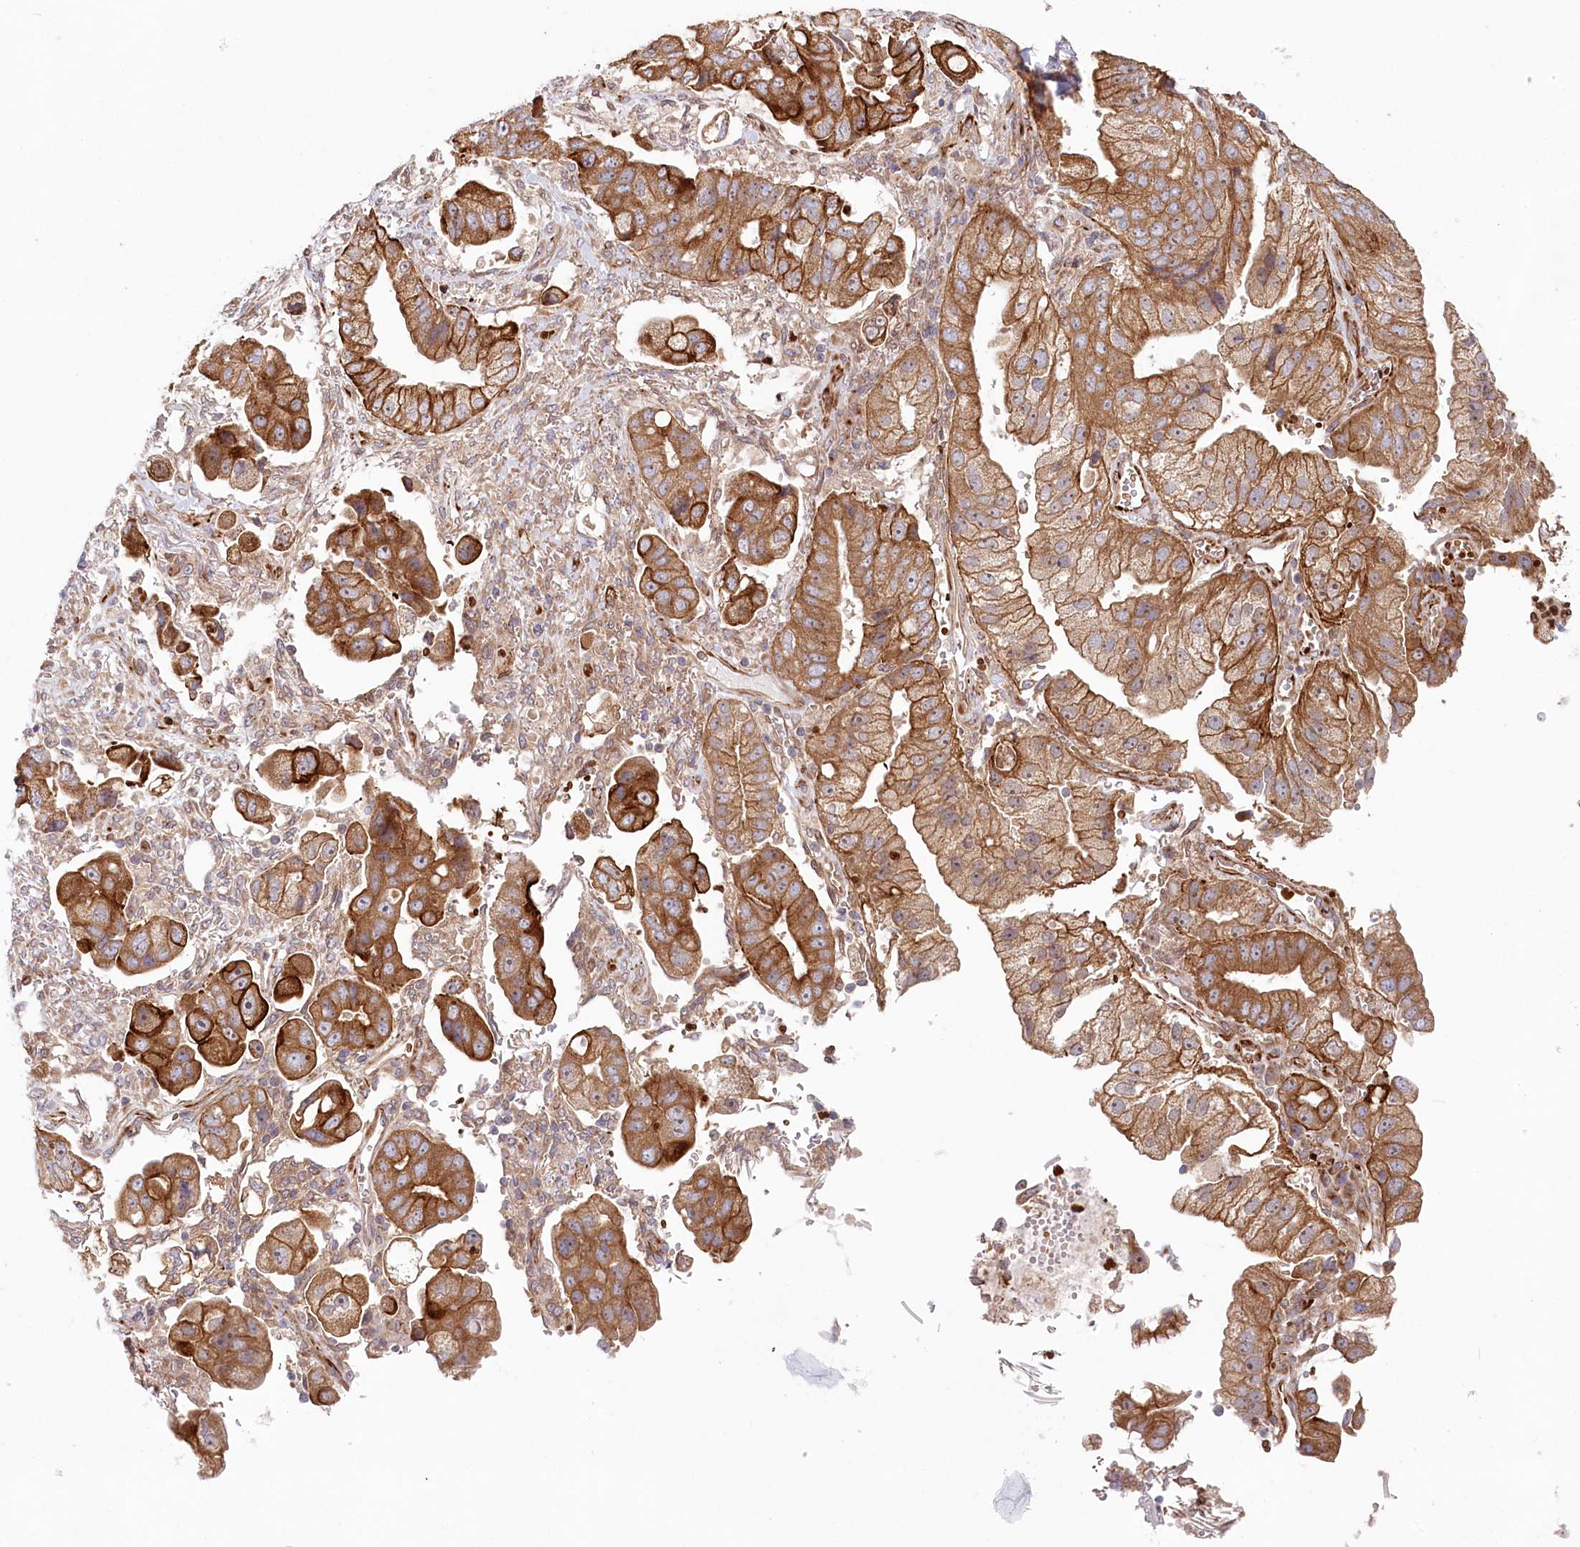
{"staining": {"intensity": "strong", "quantity": ">75%", "location": "cytoplasmic/membranous"}, "tissue": "stomach cancer", "cell_type": "Tumor cells", "image_type": "cancer", "snomed": [{"axis": "morphology", "description": "Adenocarcinoma, NOS"}, {"axis": "topography", "description": "Stomach"}], "caption": "This photomicrograph demonstrates immunohistochemistry (IHC) staining of human adenocarcinoma (stomach), with high strong cytoplasmic/membranous expression in approximately >75% of tumor cells.", "gene": "COMMD3", "patient": {"sex": "male", "age": 62}}